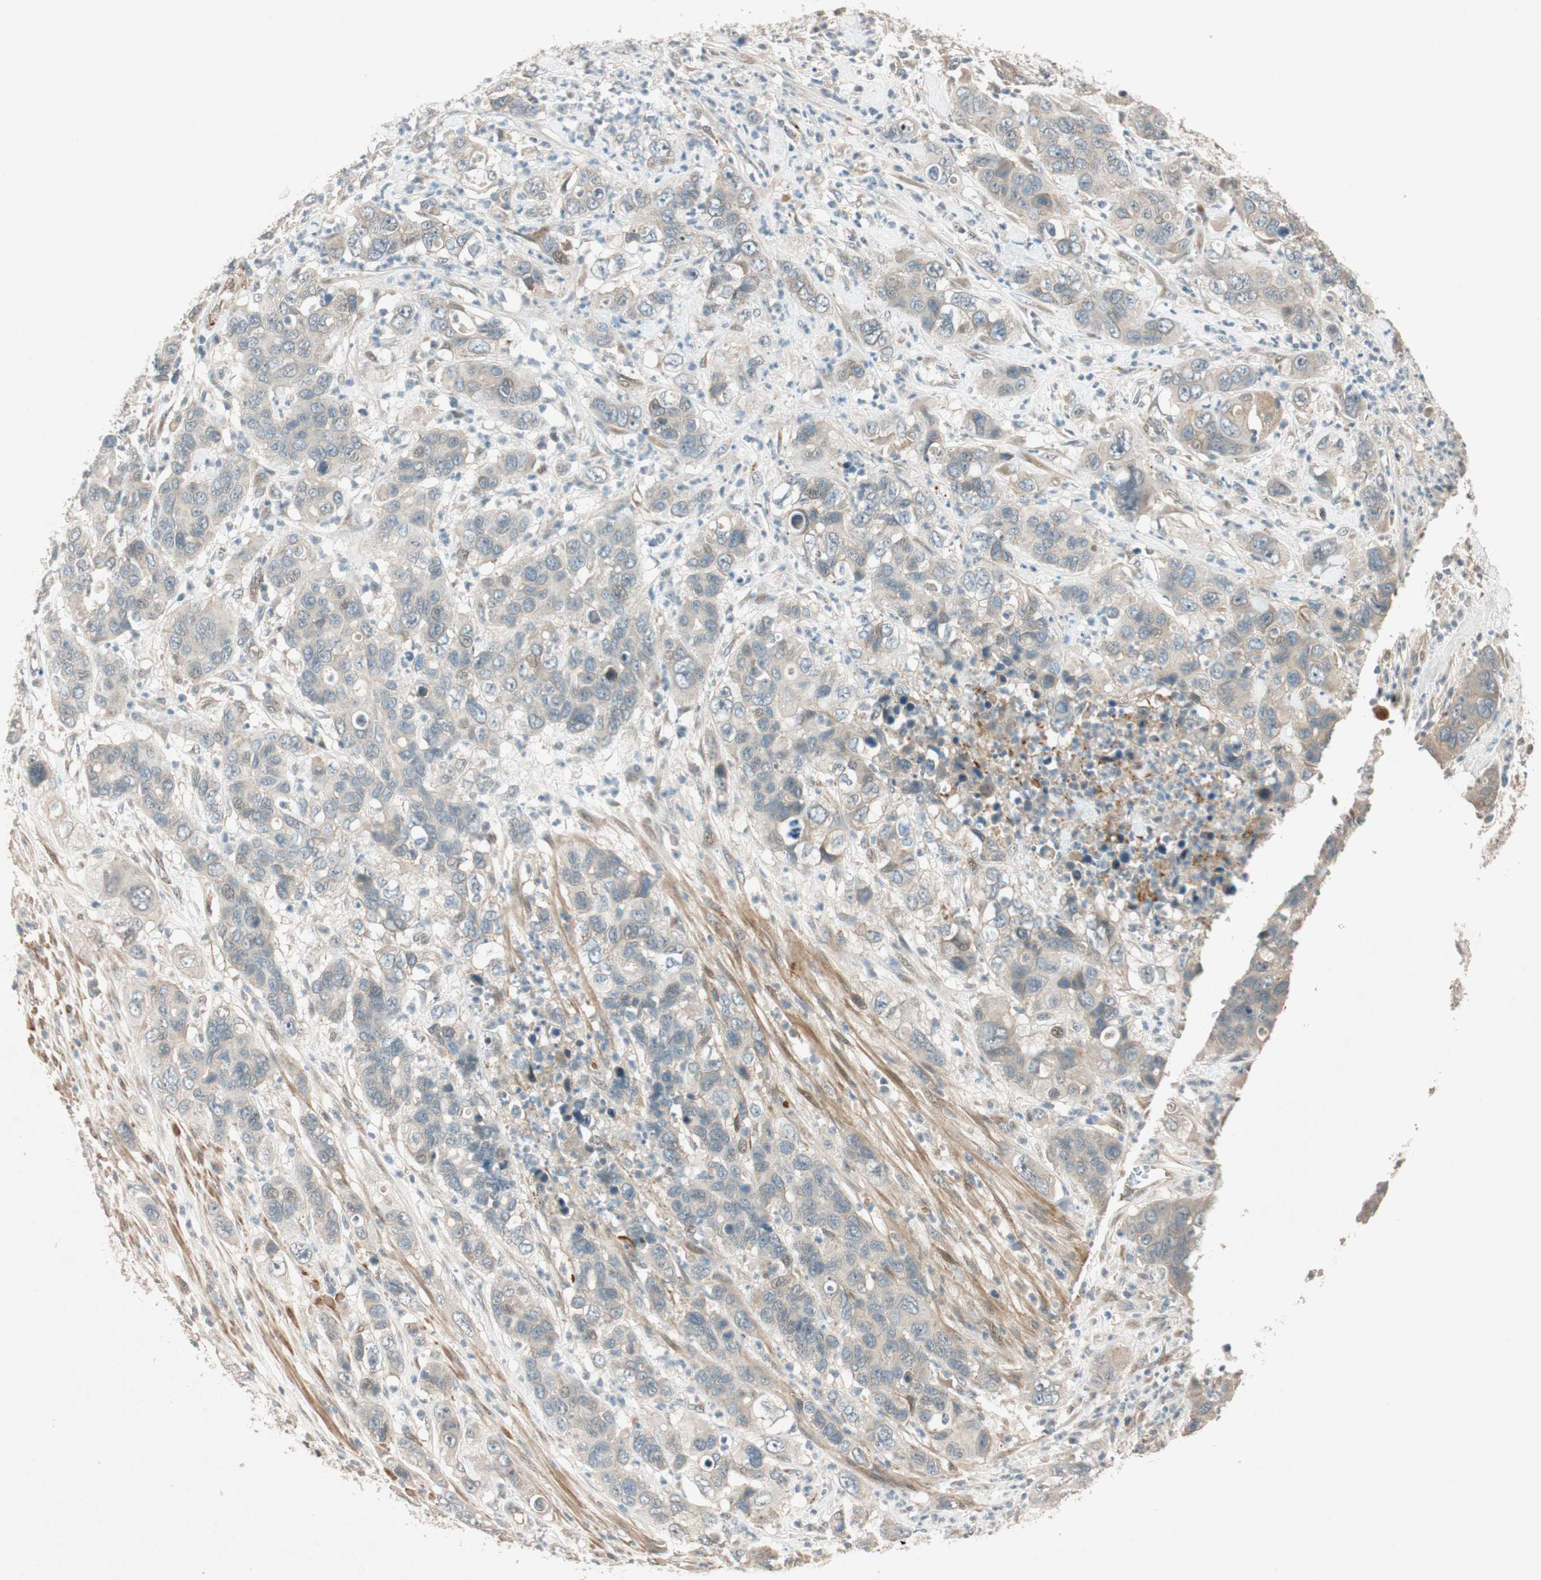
{"staining": {"intensity": "weak", "quantity": "<25%", "location": "cytoplasmic/membranous"}, "tissue": "pancreatic cancer", "cell_type": "Tumor cells", "image_type": "cancer", "snomed": [{"axis": "morphology", "description": "Adenocarcinoma, NOS"}, {"axis": "topography", "description": "Pancreas"}], "caption": "This histopathology image is of pancreatic adenocarcinoma stained with immunohistochemistry (IHC) to label a protein in brown with the nuclei are counter-stained blue. There is no expression in tumor cells.", "gene": "EPHA6", "patient": {"sex": "female", "age": 71}}